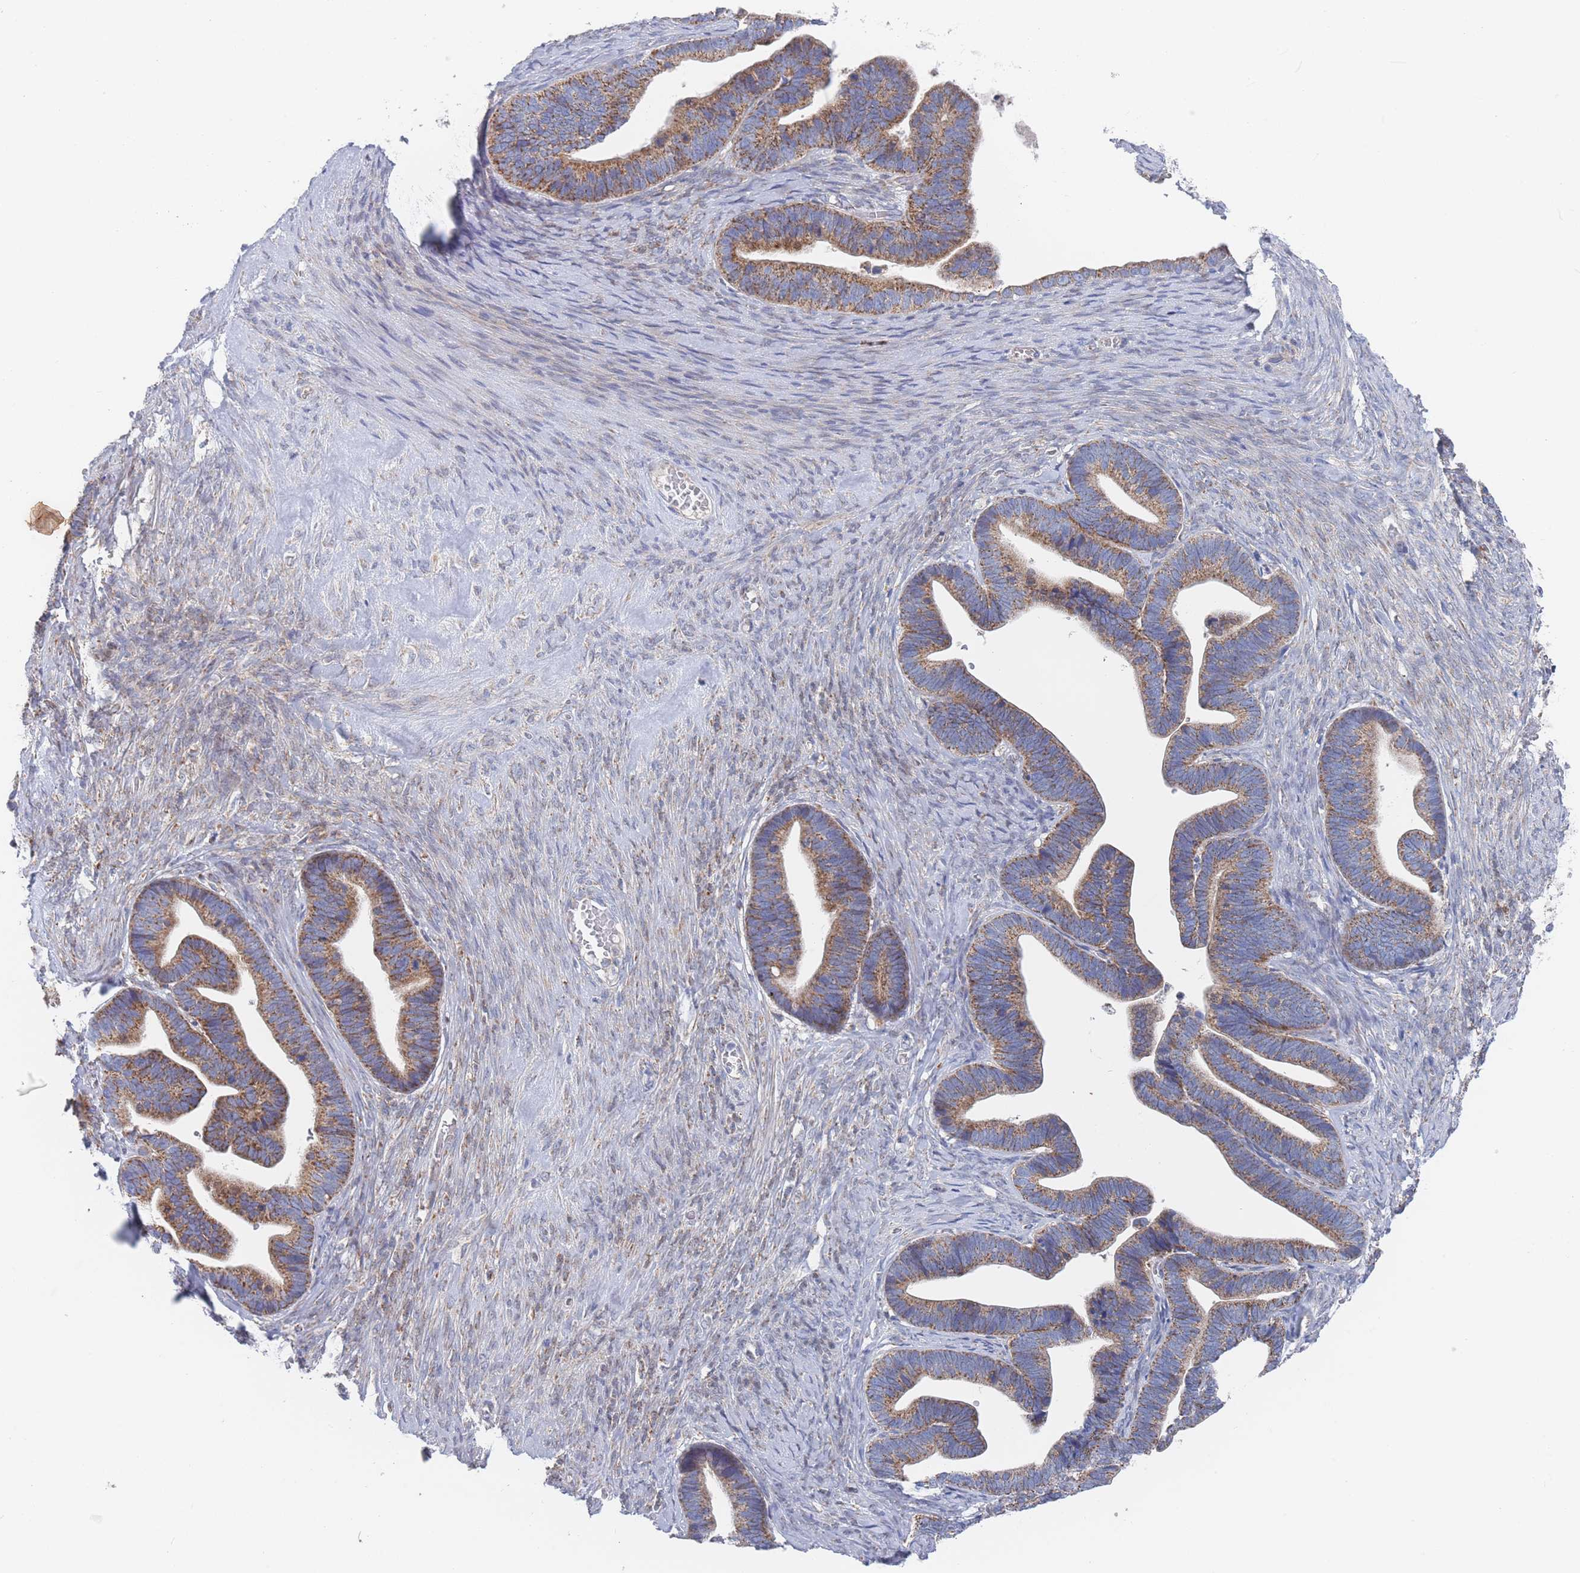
{"staining": {"intensity": "moderate", "quantity": ">75%", "location": "cytoplasmic/membranous"}, "tissue": "ovarian cancer", "cell_type": "Tumor cells", "image_type": "cancer", "snomed": [{"axis": "morphology", "description": "Cystadenocarcinoma, serous, NOS"}, {"axis": "topography", "description": "Ovary"}], "caption": "Protein staining reveals moderate cytoplasmic/membranous positivity in approximately >75% of tumor cells in ovarian serous cystadenocarcinoma.", "gene": "IKZF4", "patient": {"sex": "female", "age": 56}}